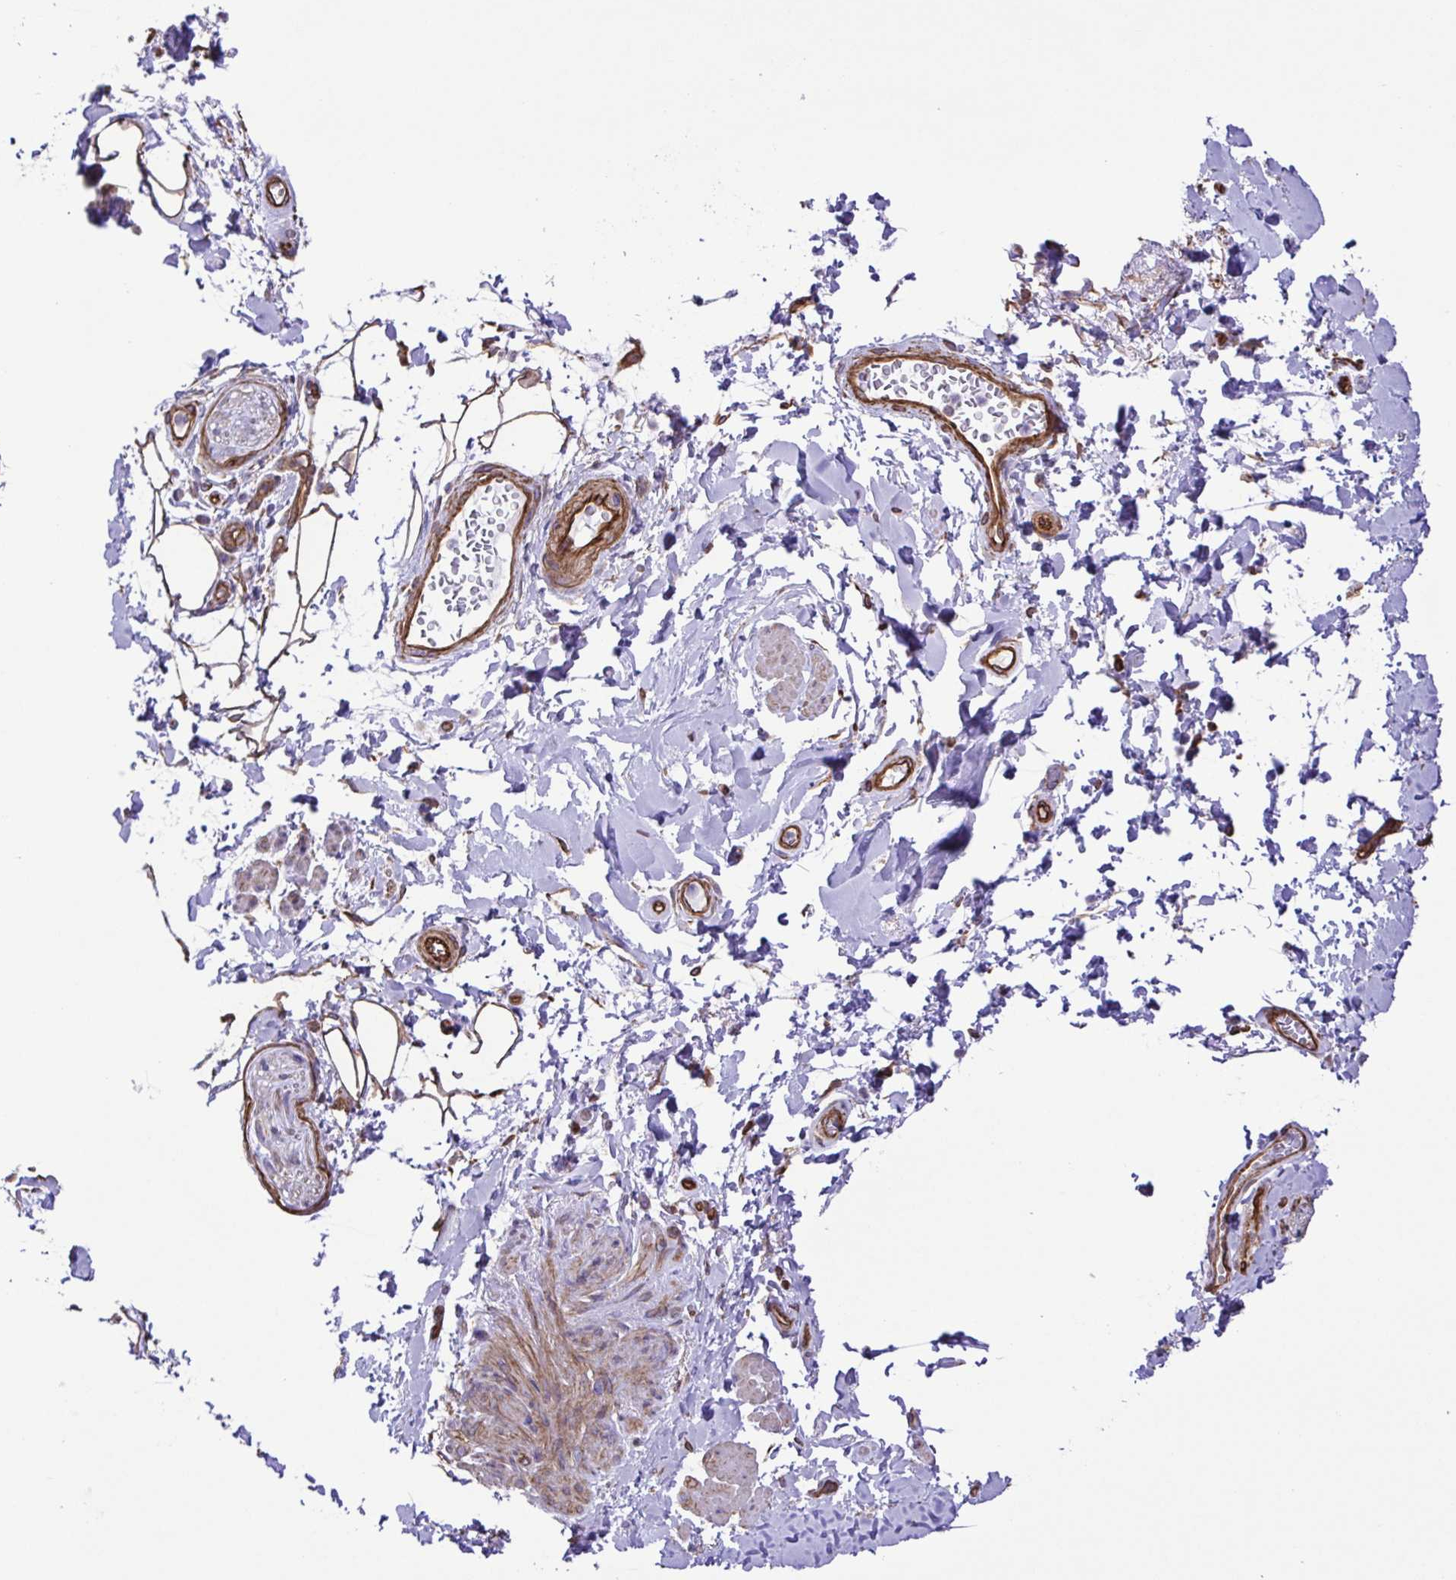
{"staining": {"intensity": "moderate", "quantity": "25%-75%", "location": "cytoplasmic/membranous"}, "tissue": "adipose tissue", "cell_type": "Adipocytes", "image_type": "normal", "snomed": [{"axis": "morphology", "description": "Normal tissue, NOS"}, {"axis": "topography", "description": "Urinary bladder"}, {"axis": "topography", "description": "Peripheral nerve tissue"}], "caption": "Protein analysis of normal adipose tissue displays moderate cytoplasmic/membranous positivity in approximately 25%-75% of adipocytes. Nuclei are stained in blue.", "gene": "FLT1", "patient": {"sex": "female", "age": 60}}